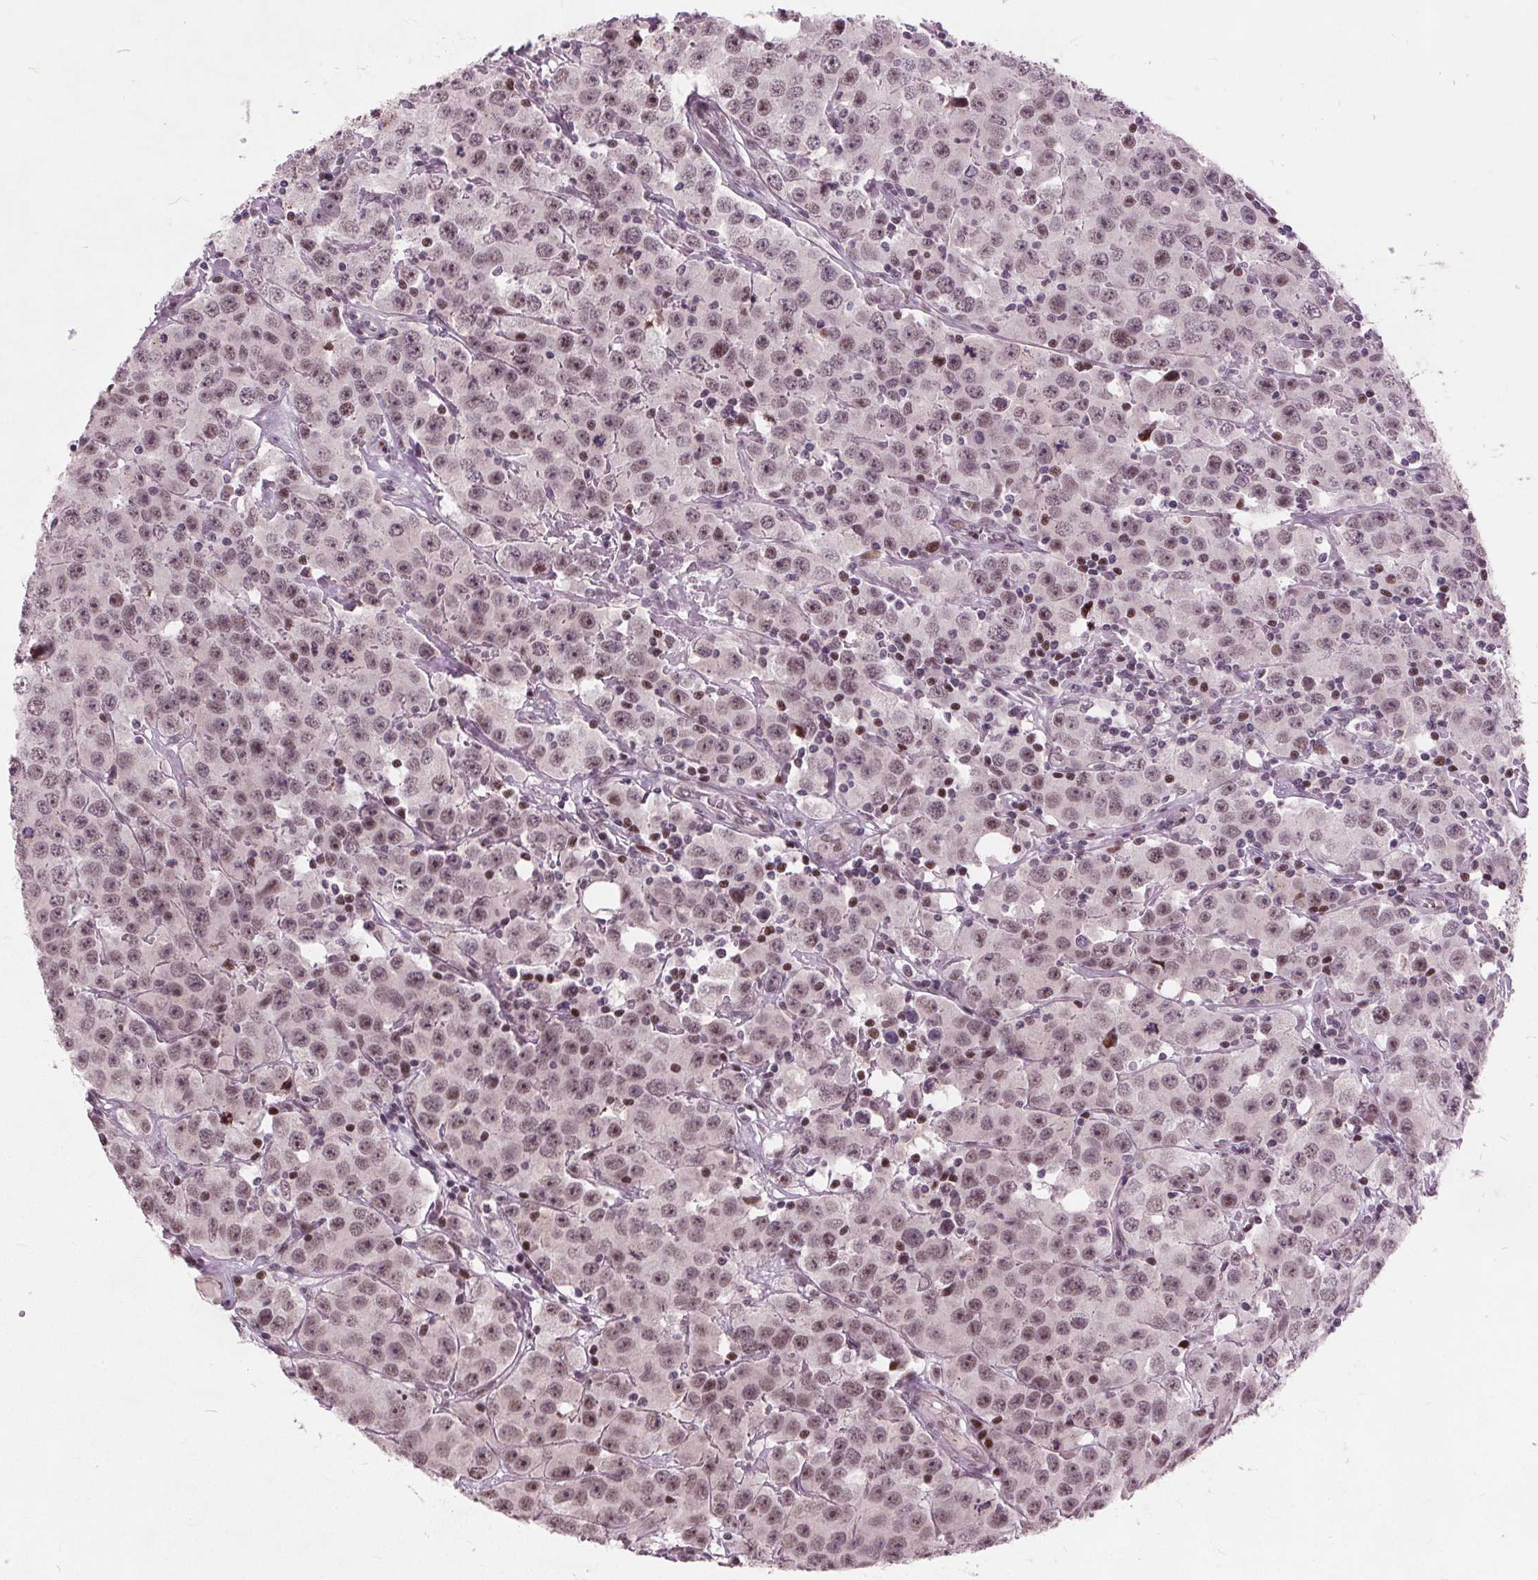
{"staining": {"intensity": "moderate", "quantity": ">75%", "location": "nuclear"}, "tissue": "testis cancer", "cell_type": "Tumor cells", "image_type": "cancer", "snomed": [{"axis": "morphology", "description": "Seminoma, NOS"}, {"axis": "topography", "description": "Testis"}], "caption": "The immunohistochemical stain highlights moderate nuclear expression in tumor cells of testis cancer (seminoma) tissue.", "gene": "TTC34", "patient": {"sex": "male", "age": 52}}